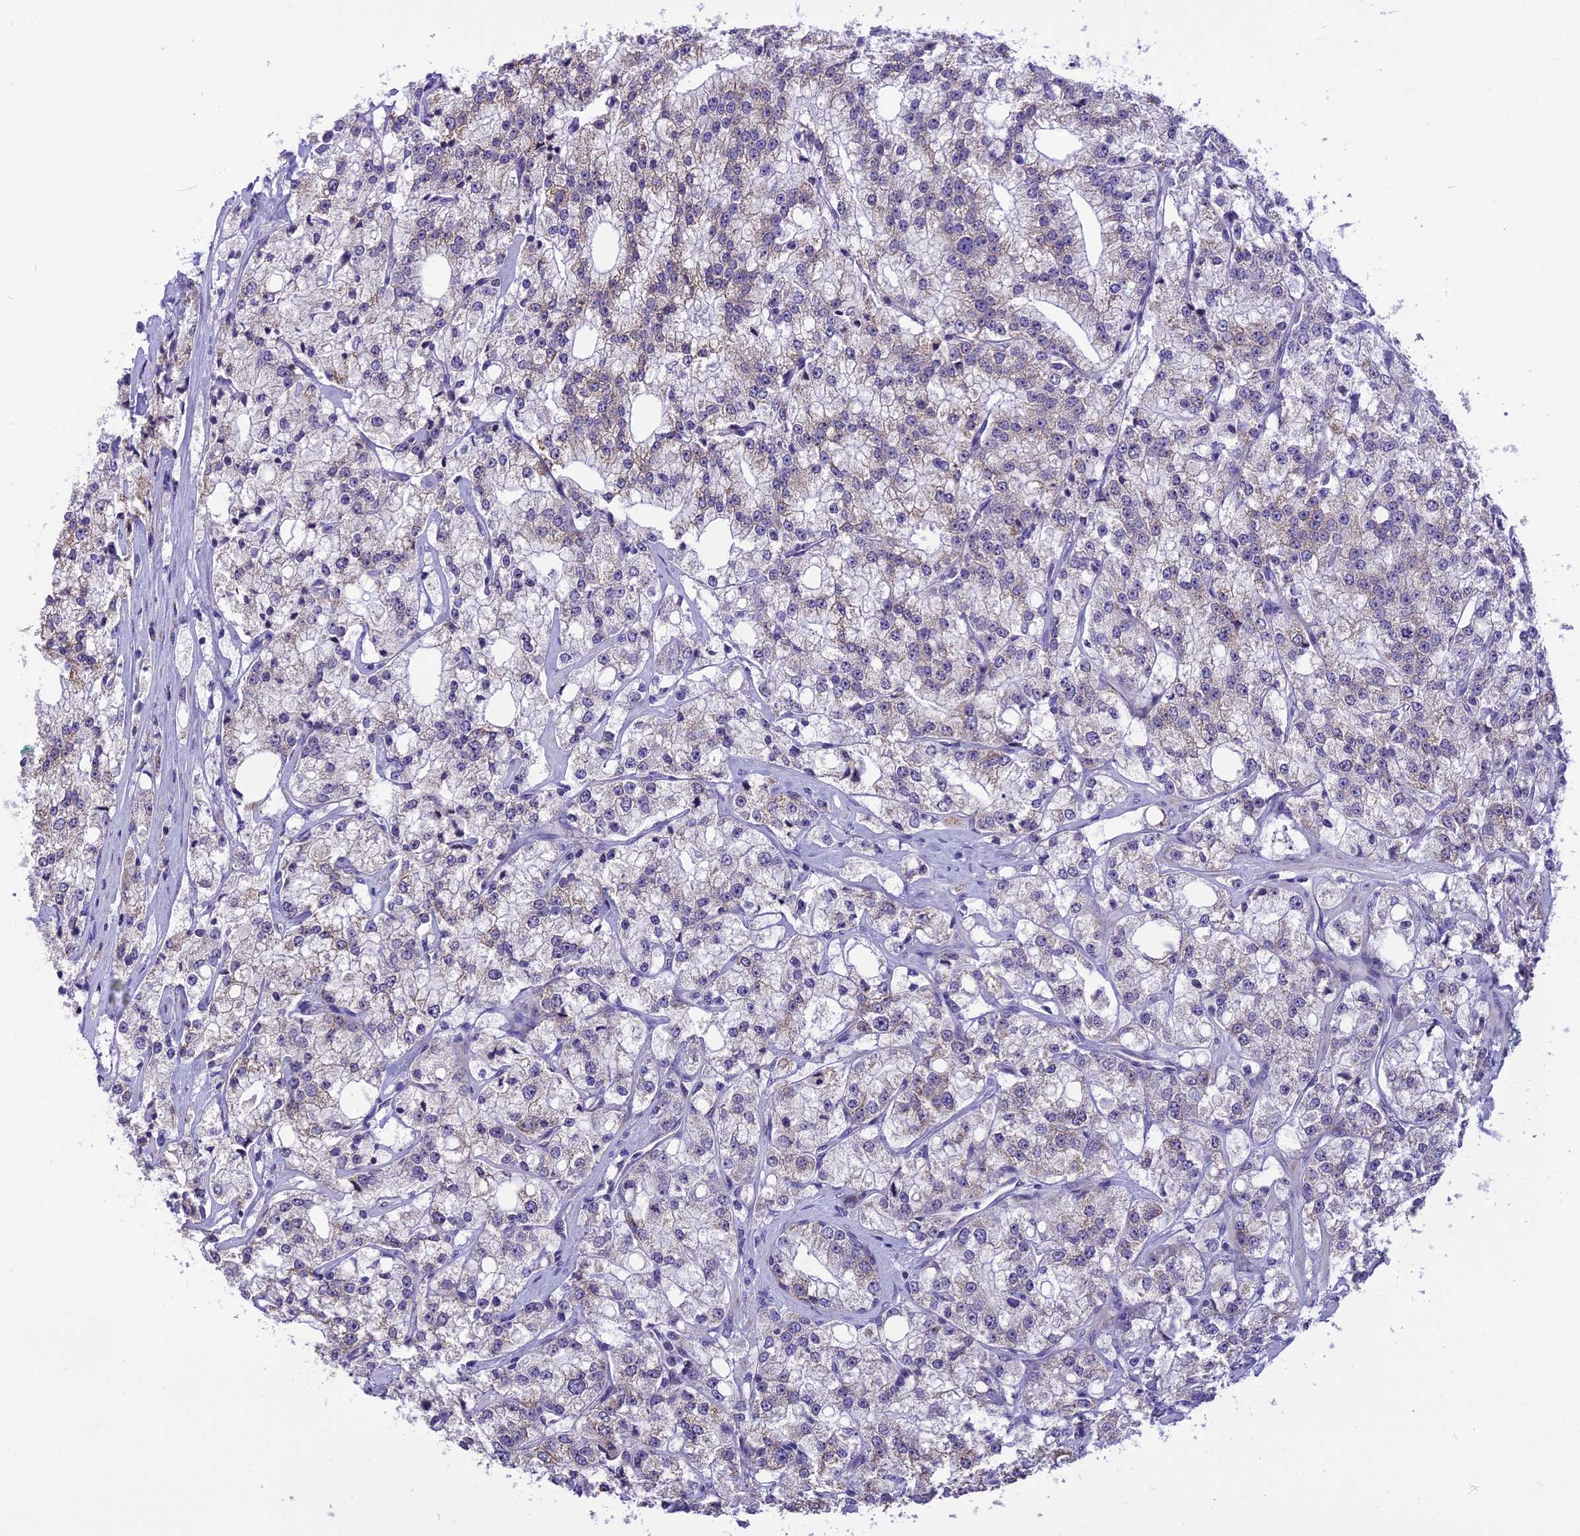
{"staining": {"intensity": "weak", "quantity": "25%-75%", "location": "cytoplasmic/membranous"}, "tissue": "prostate cancer", "cell_type": "Tumor cells", "image_type": "cancer", "snomed": [{"axis": "morphology", "description": "Adenocarcinoma, High grade"}, {"axis": "topography", "description": "Prostate"}], "caption": "Prostate cancer (high-grade adenocarcinoma) stained with IHC reveals weak cytoplasmic/membranous expression in about 25%-75% of tumor cells. The protein is stained brown, and the nuclei are stained in blue (DAB IHC with brightfield microscopy, high magnification).", "gene": "CMSS1", "patient": {"sex": "male", "age": 64}}